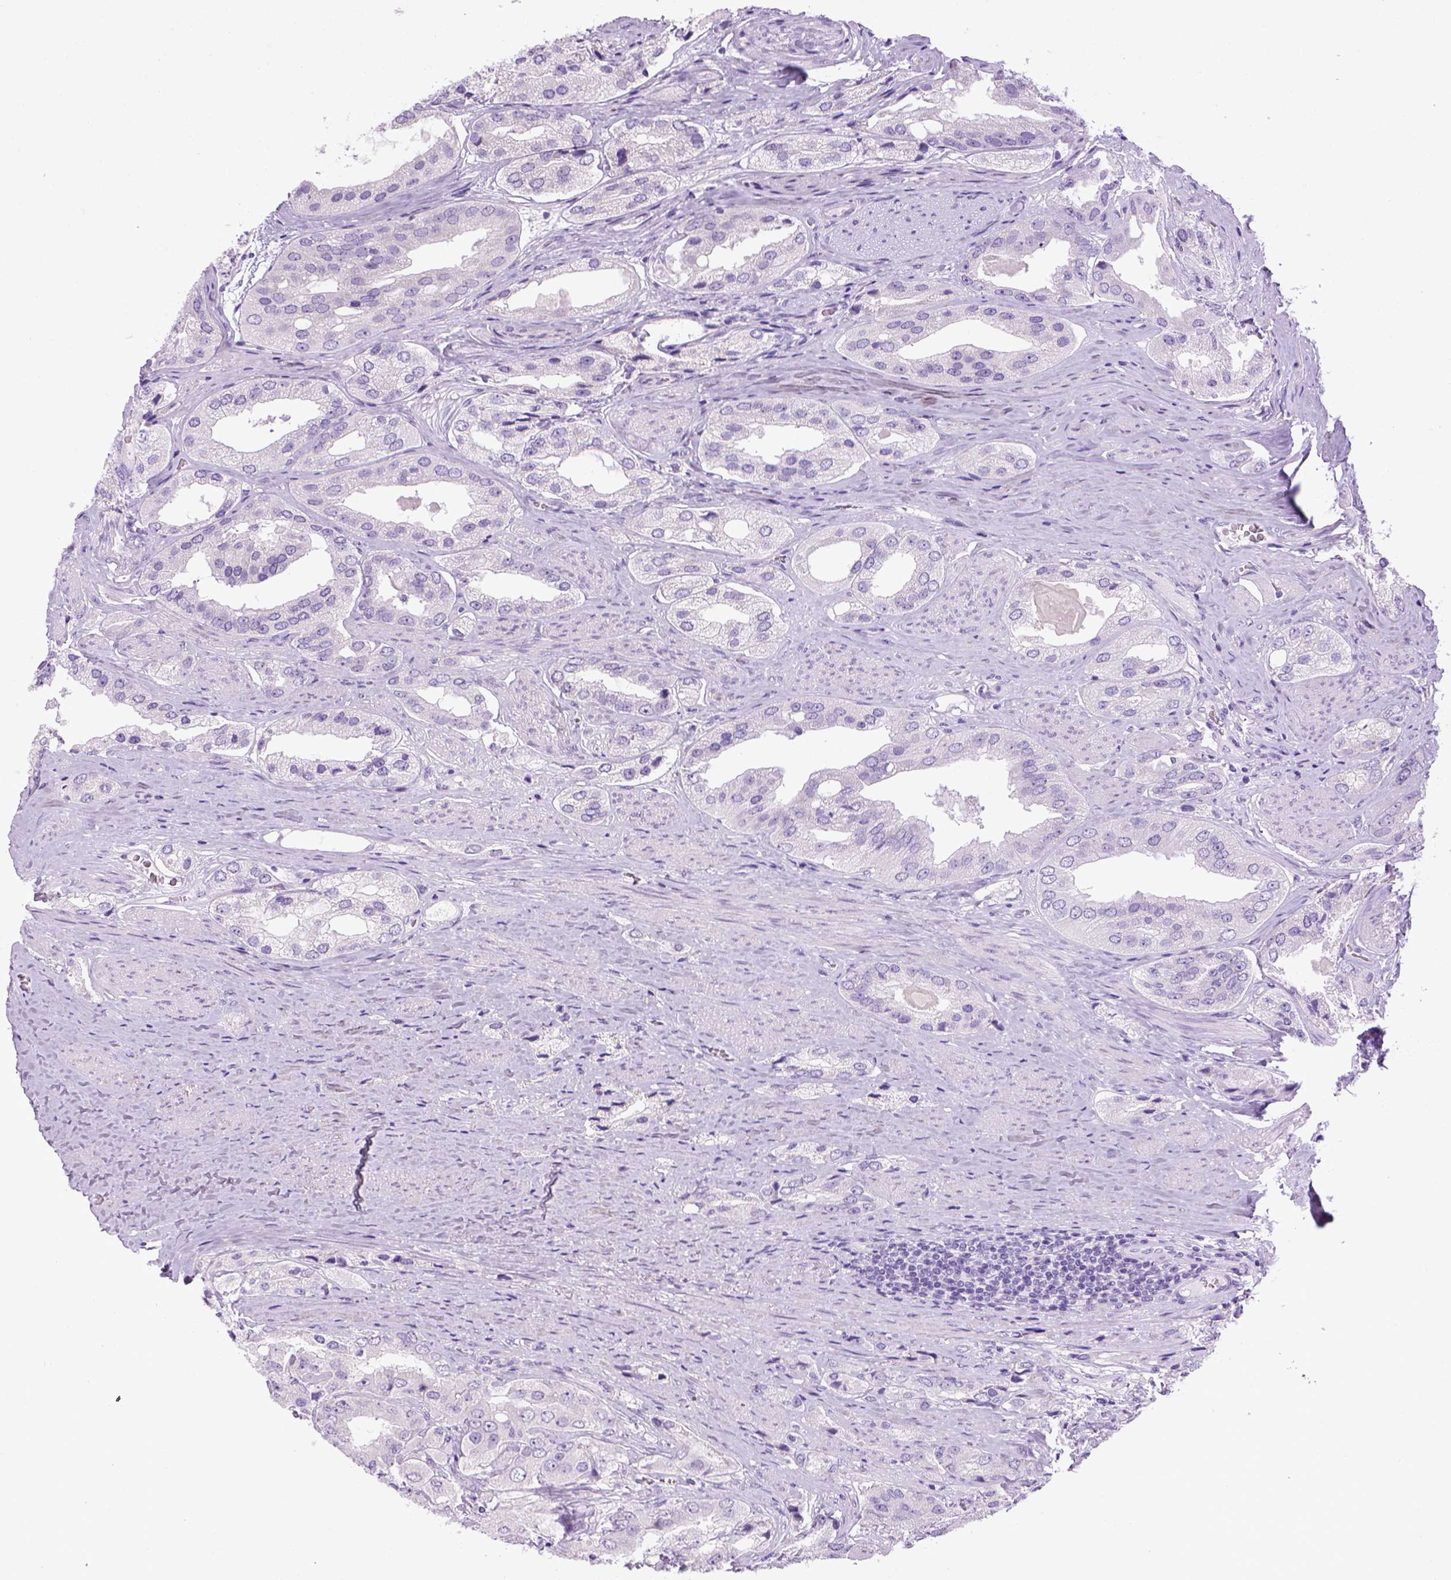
{"staining": {"intensity": "negative", "quantity": "none", "location": "none"}, "tissue": "prostate cancer", "cell_type": "Tumor cells", "image_type": "cancer", "snomed": [{"axis": "morphology", "description": "Adenocarcinoma, Low grade"}, {"axis": "topography", "description": "Prostate"}], "caption": "An immunohistochemistry histopathology image of prostate cancer (adenocarcinoma (low-grade)) is shown. There is no staining in tumor cells of prostate cancer (adenocarcinoma (low-grade)).", "gene": "SGCG", "patient": {"sex": "male", "age": 69}}